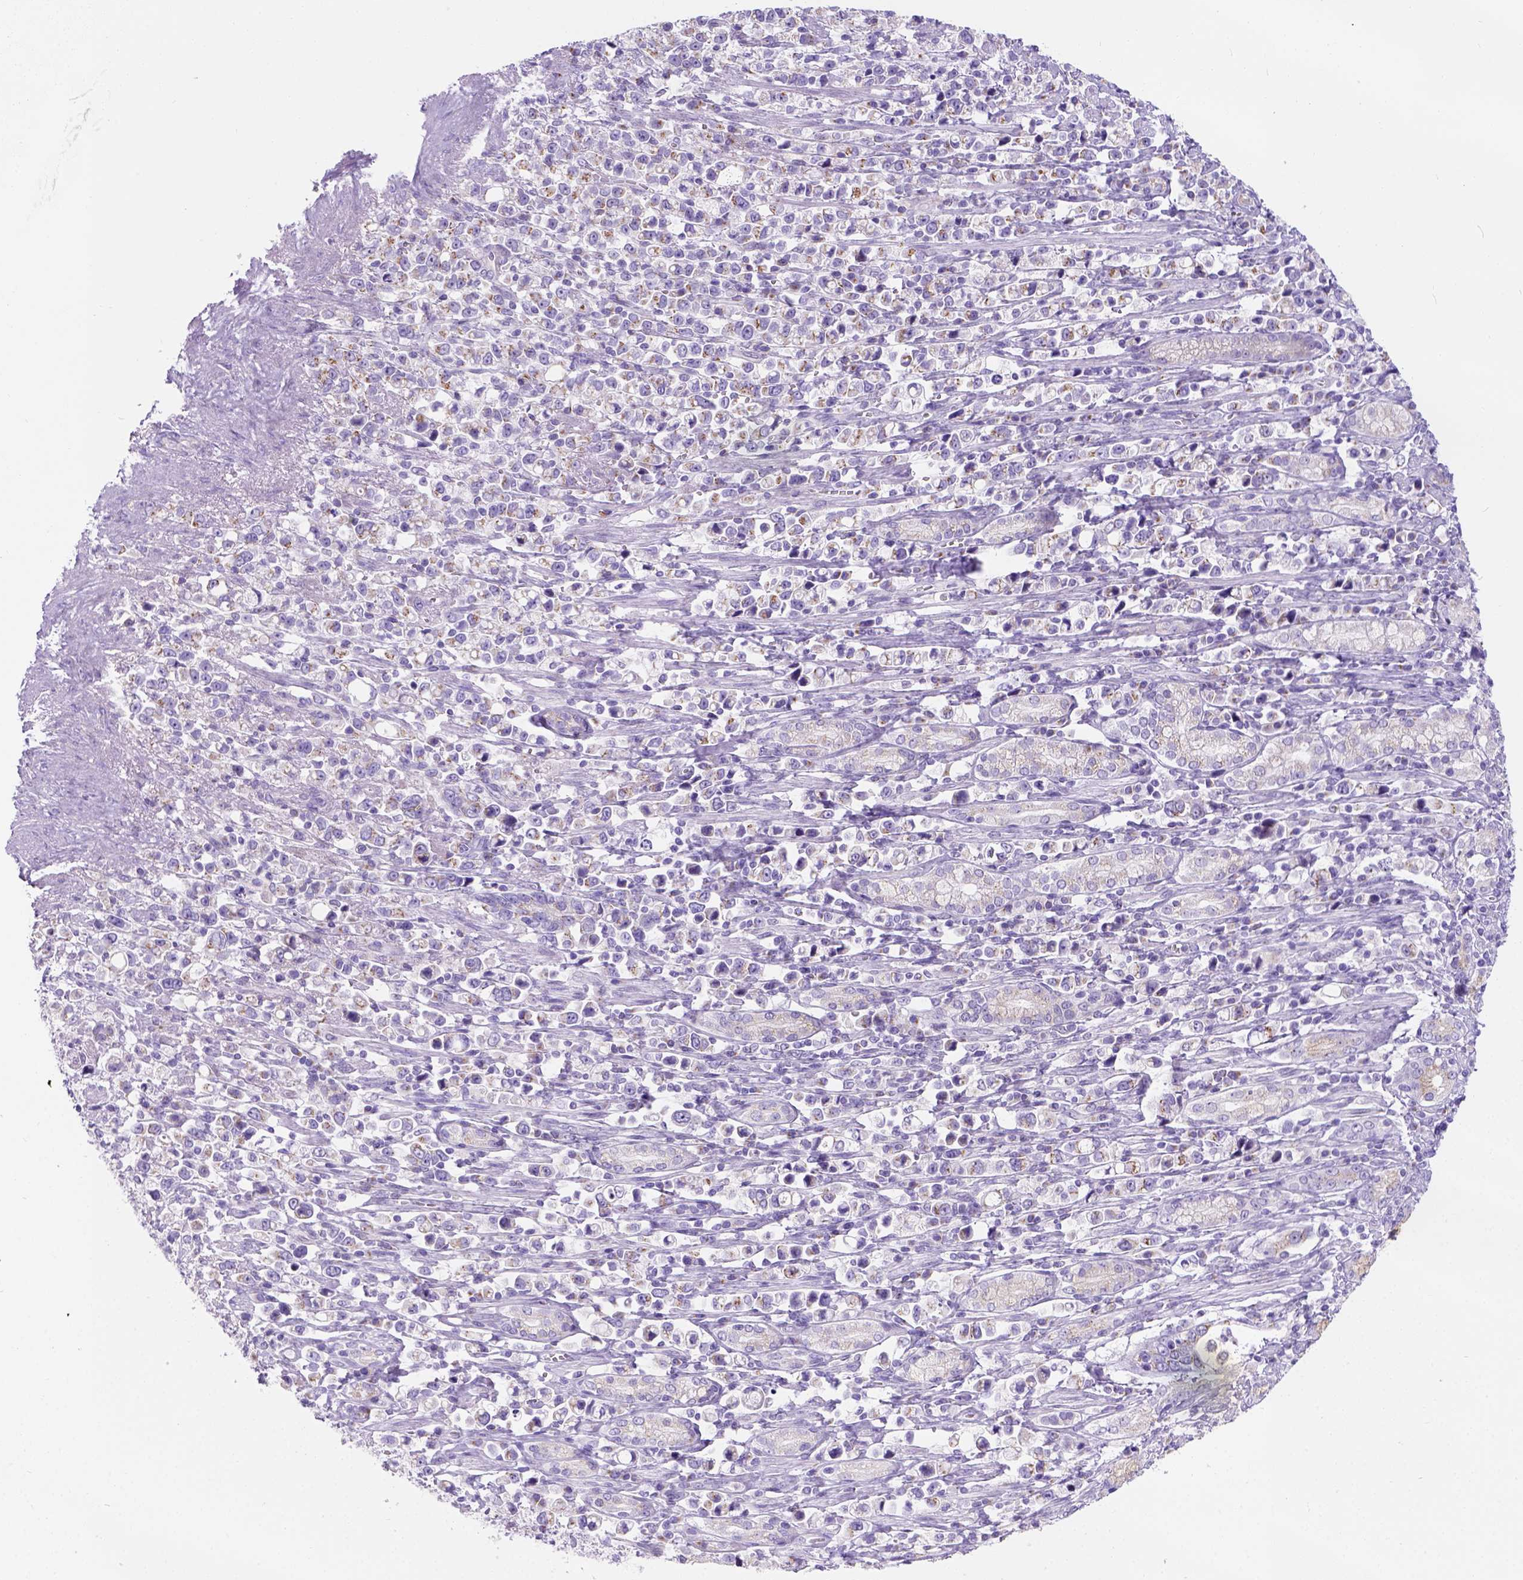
{"staining": {"intensity": "negative", "quantity": "none", "location": "none"}, "tissue": "stomach cancer", "cell_type": "Tumor cells", "image_type": "cancer", "snomed": [{"axis": "morphology", "description": "Adenocarcinoma, NOS"}, {"axis": "topography", "description": "Stomach"}], "caption": "High magnification brightfield microscopy of stomach cancer stained with DAB (3,3'-diaminobenzidine) (brown) and counterstained with hematoxylin (blue): tumor cells show no significant positivity. Brightfield microscopy of IHC stained with DAB (brown) and hematoxylin (blue), captured at high magnification.", "gene": "PHF7", "patient": {"sex": "male", "age": 63}}